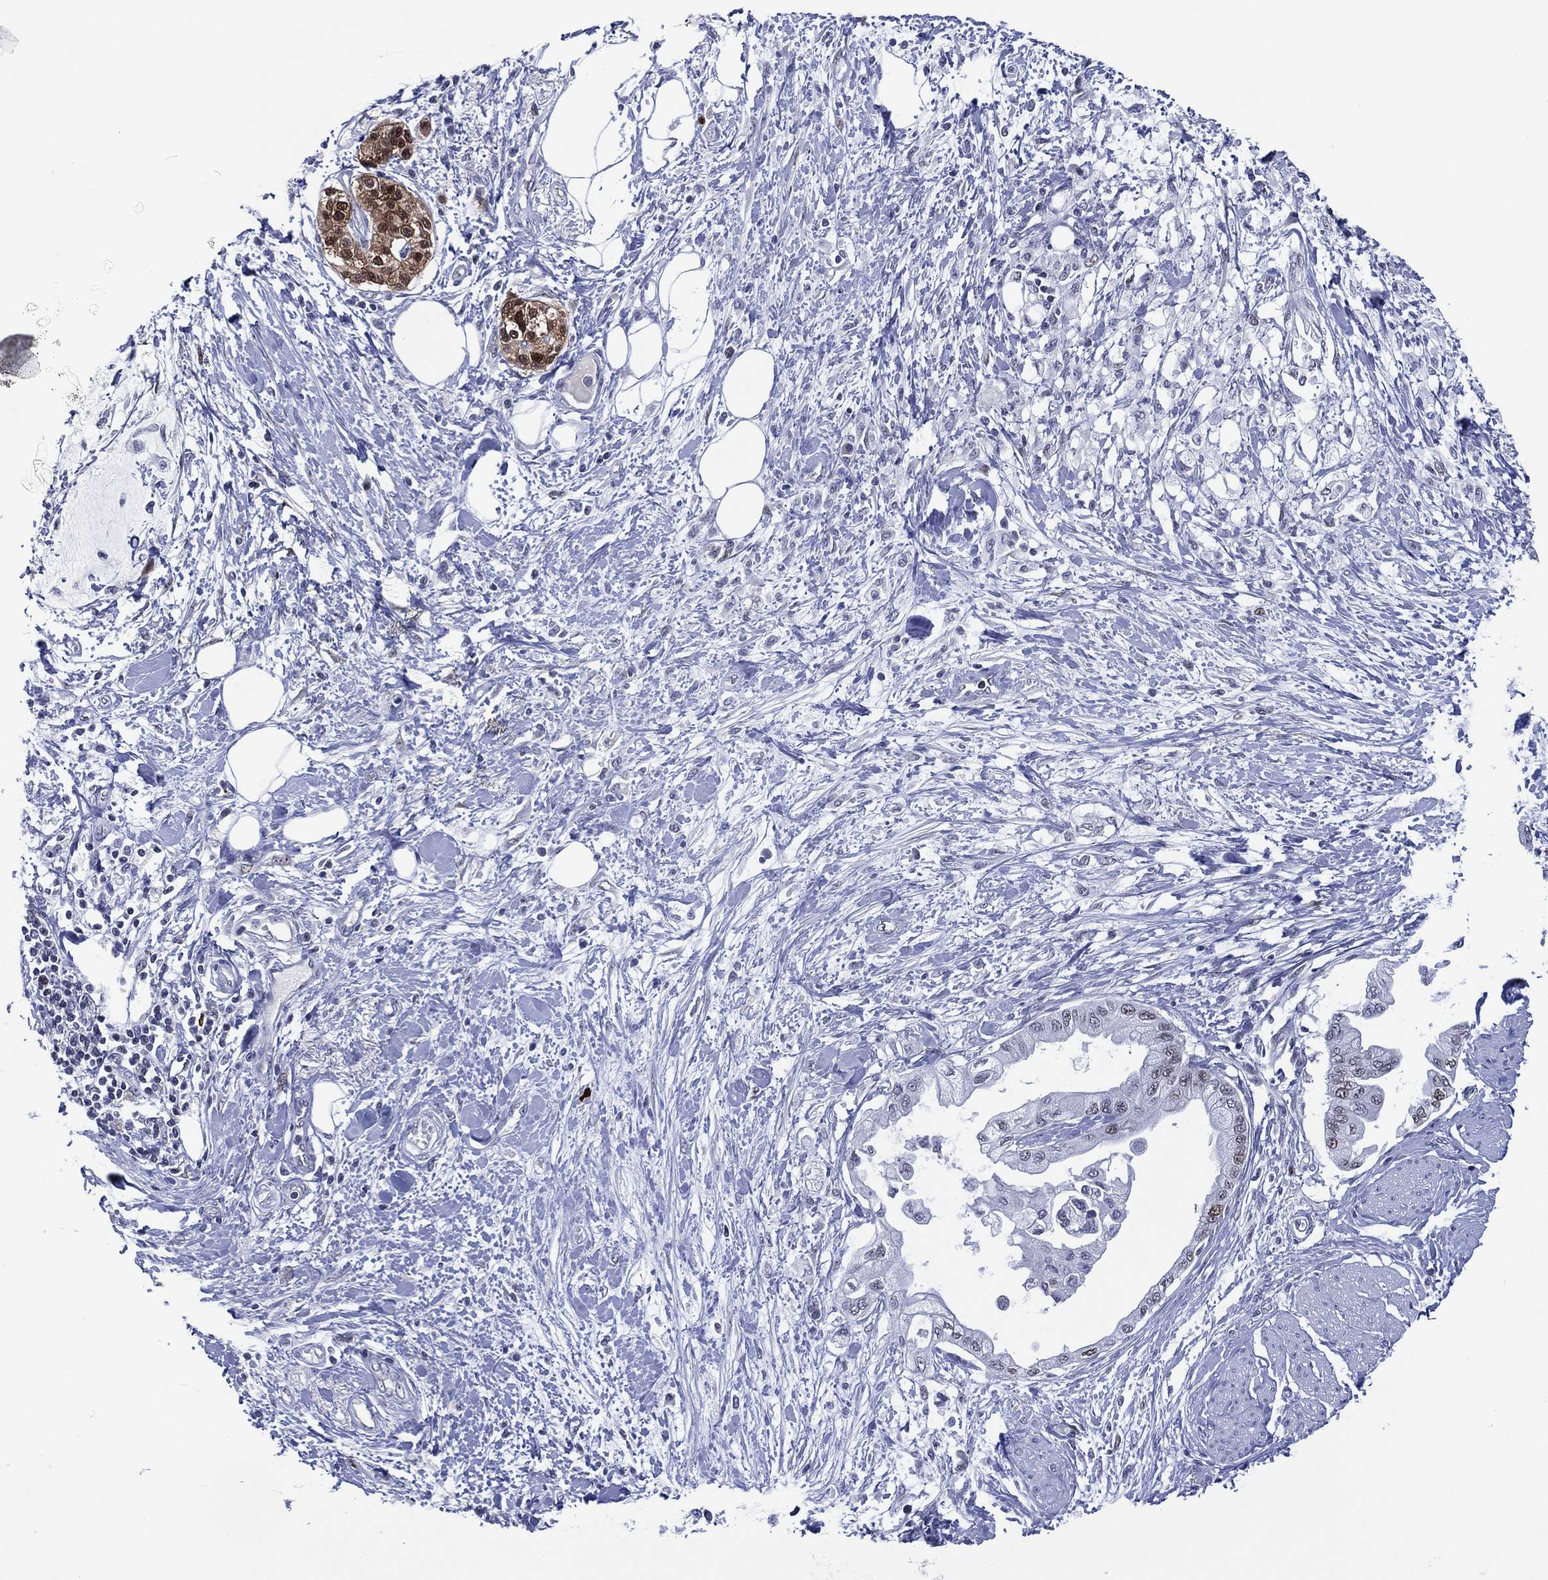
{"staining": {"intensity": "negative", "quantity": "none", "location": "none"}, "tissue": "pancreatic cancer", "cell_type": "Tumor cells", "image_type": "cancer", "snomed": [{"axis": "morphology", "description": "Normal tissue, NOS"}, {"axis": "morphology", "description": "Adenocarcinoma, NOS"}, {"axis": "topography", "description": "Pancreas"}, {"axis": "topography", "description": "Duodenum"}], "caption": "An image of pancreatic adenocarcinoma stained for a protein demonstrates no brown staining in tumor cells. (DAB (3,3'-diaminobenzidine) immunohistochemistry (IHC), high magnification).", "gene": "GATA6", "patient": {"sex": "female", "age": 60}}